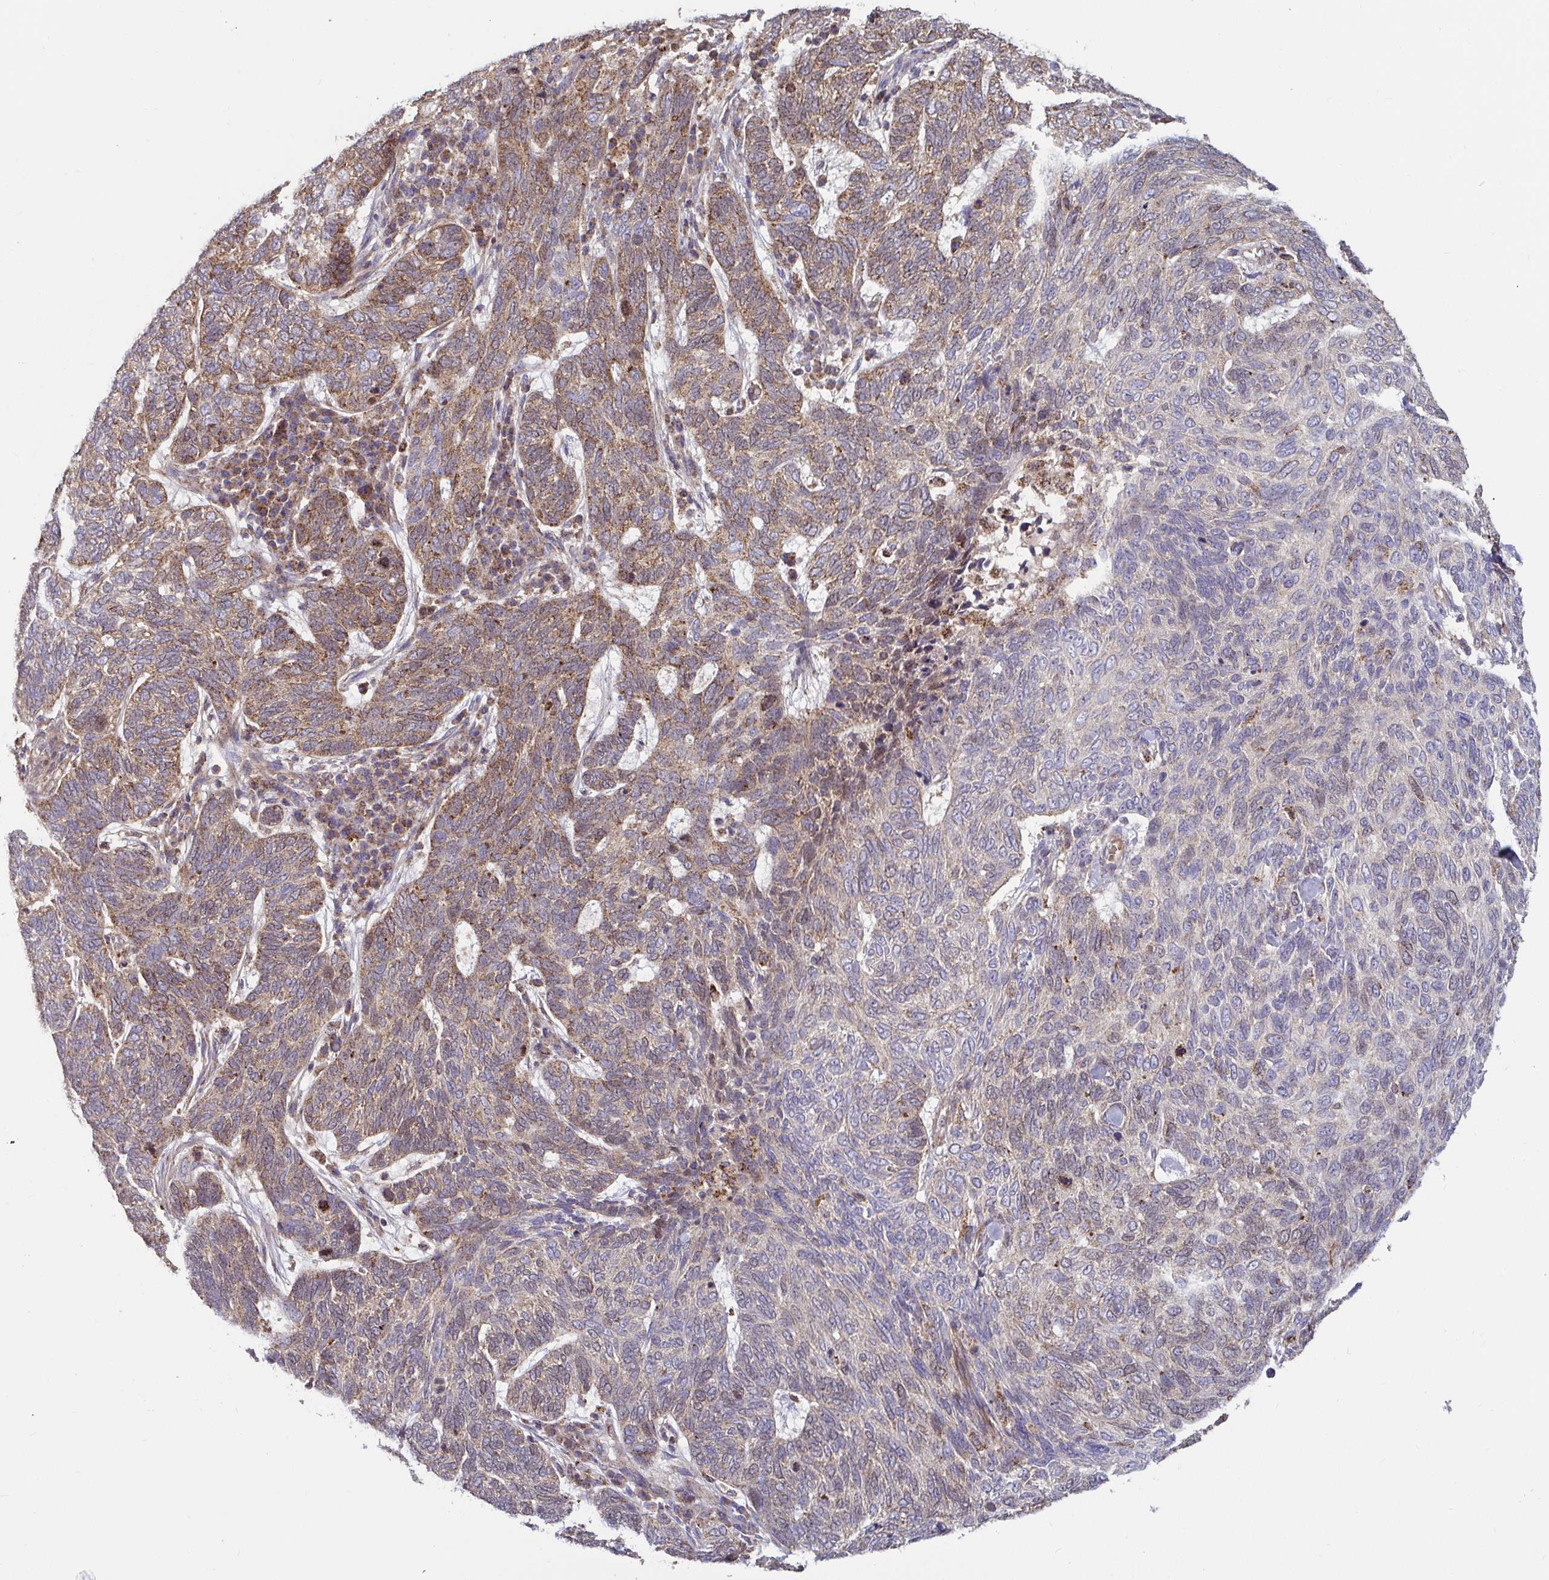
{"staining": {"intensity": "moderate", "quantity": "25%-75%", "location": "cytoplasmic/membranous"}, "tissue": "skin cancer", "cell_type": "Tumor cells", "image_type": "cancer", "snomed": [{"axis": "morphology", "description": "Basal cell carcinoma"}, {"axis": "topography", "description": "Skin"}], "caption": "Basal cell carcinoma (skin) tissue exhibits moderate cytoplasmic/membranous positivity in approximately 25%-75% of tumor cells, visualized by immunohistochemistry.", "gene": "SPRY1", "patient": {"sex": "female", "age": 65}}